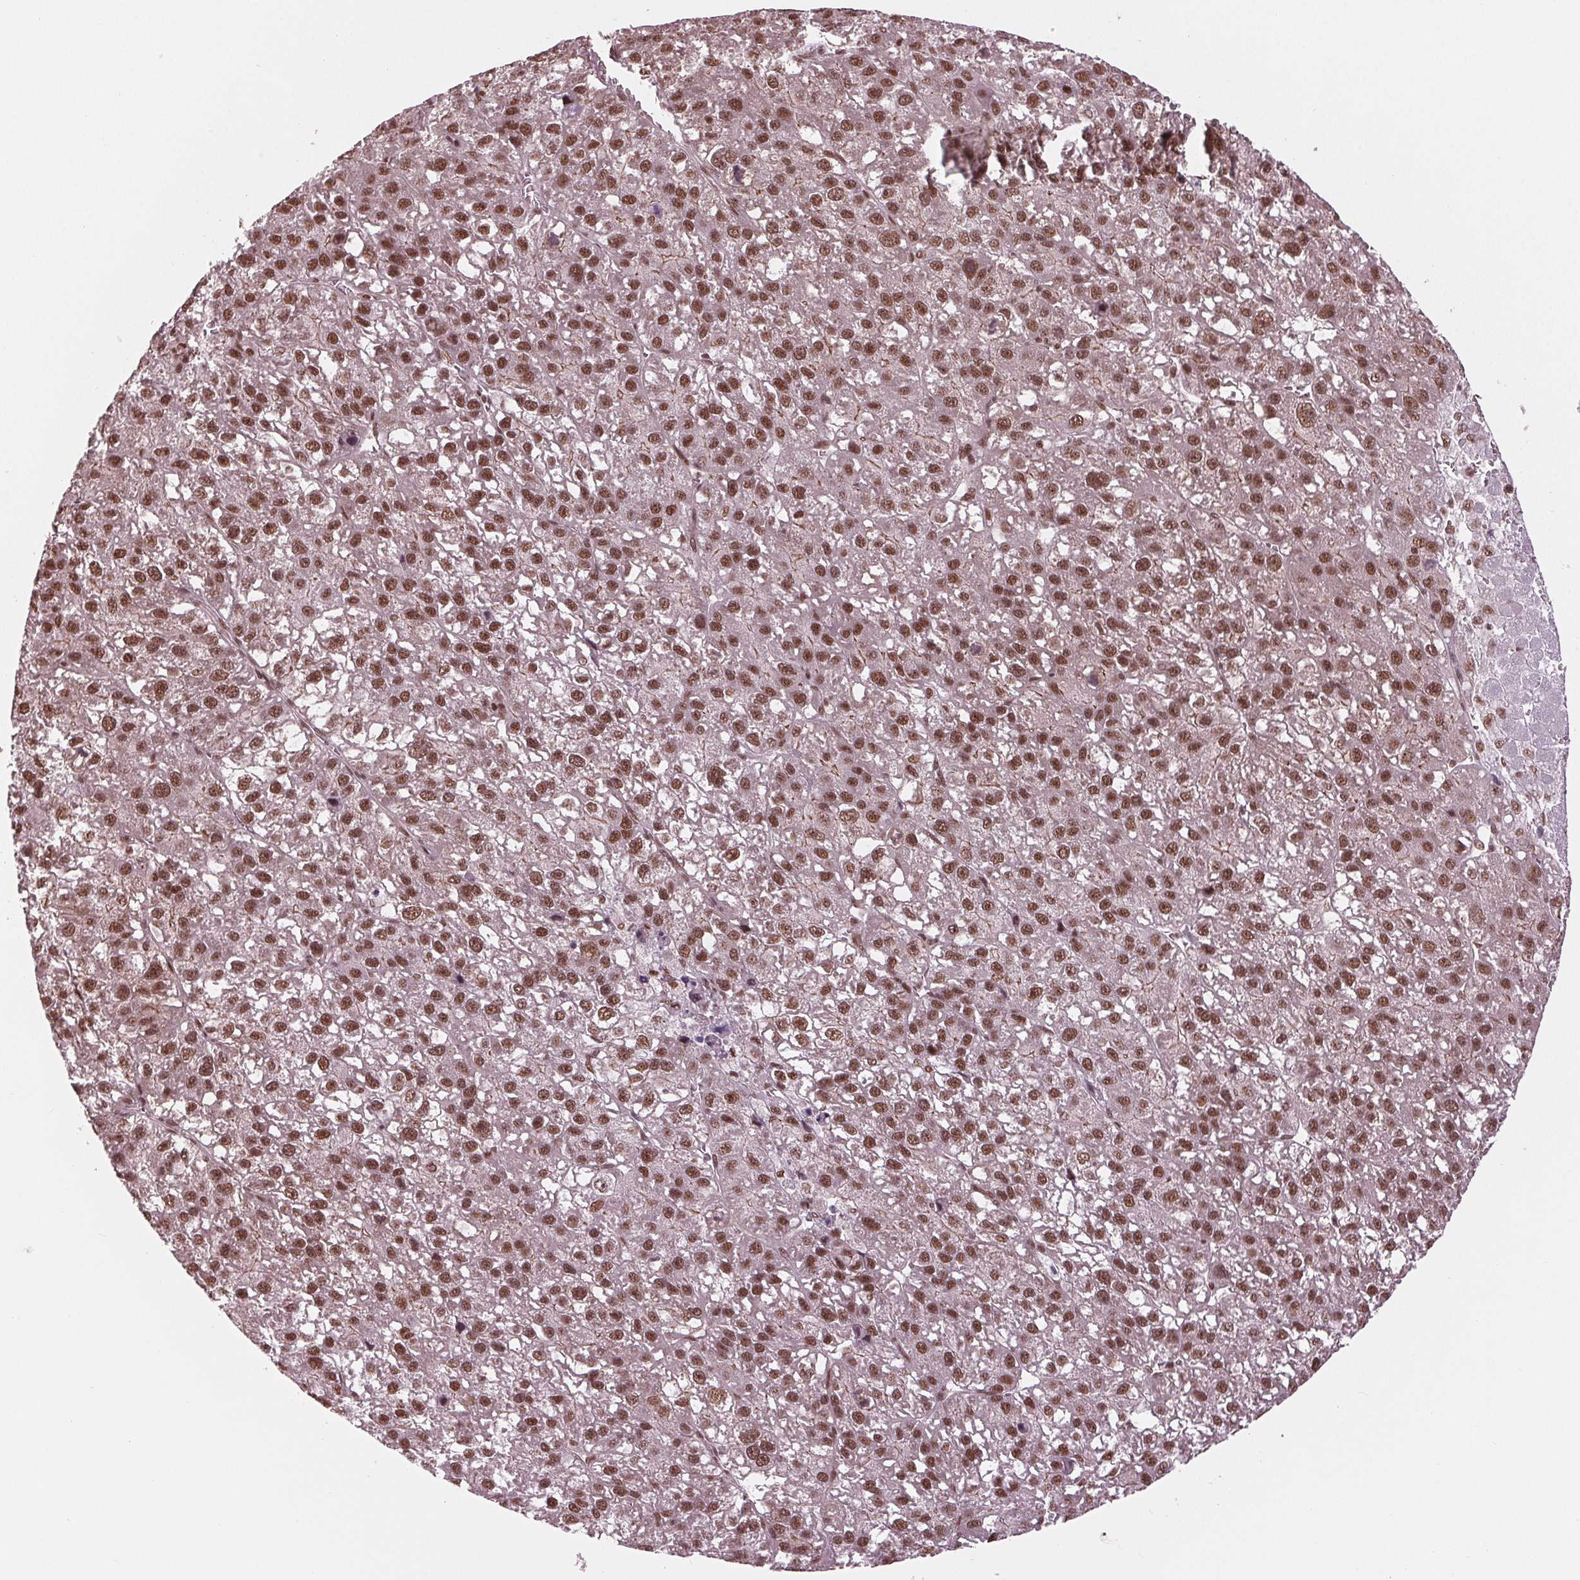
{"staining": {"intensity": "moderate", "quantity": ">75%", "location": "nuclear"}, "tissue": "liver cancer", "cell_type": "Tumor cells", "image_type": "cancer", "snomed": [{"axis": "morphology", "description": "Carcinoma, Hepatocellular, NOS"}, {"axis": "topography", "description": "Liver"}], "caption": "Immunohistochemical staining of liver cancer (hepatocellular carcinoma) shows moderate nuclear protein positivity in about >75% of tumor cells.", "gene": "LSM2", "patient": {"sex": "female", "age": 70}}